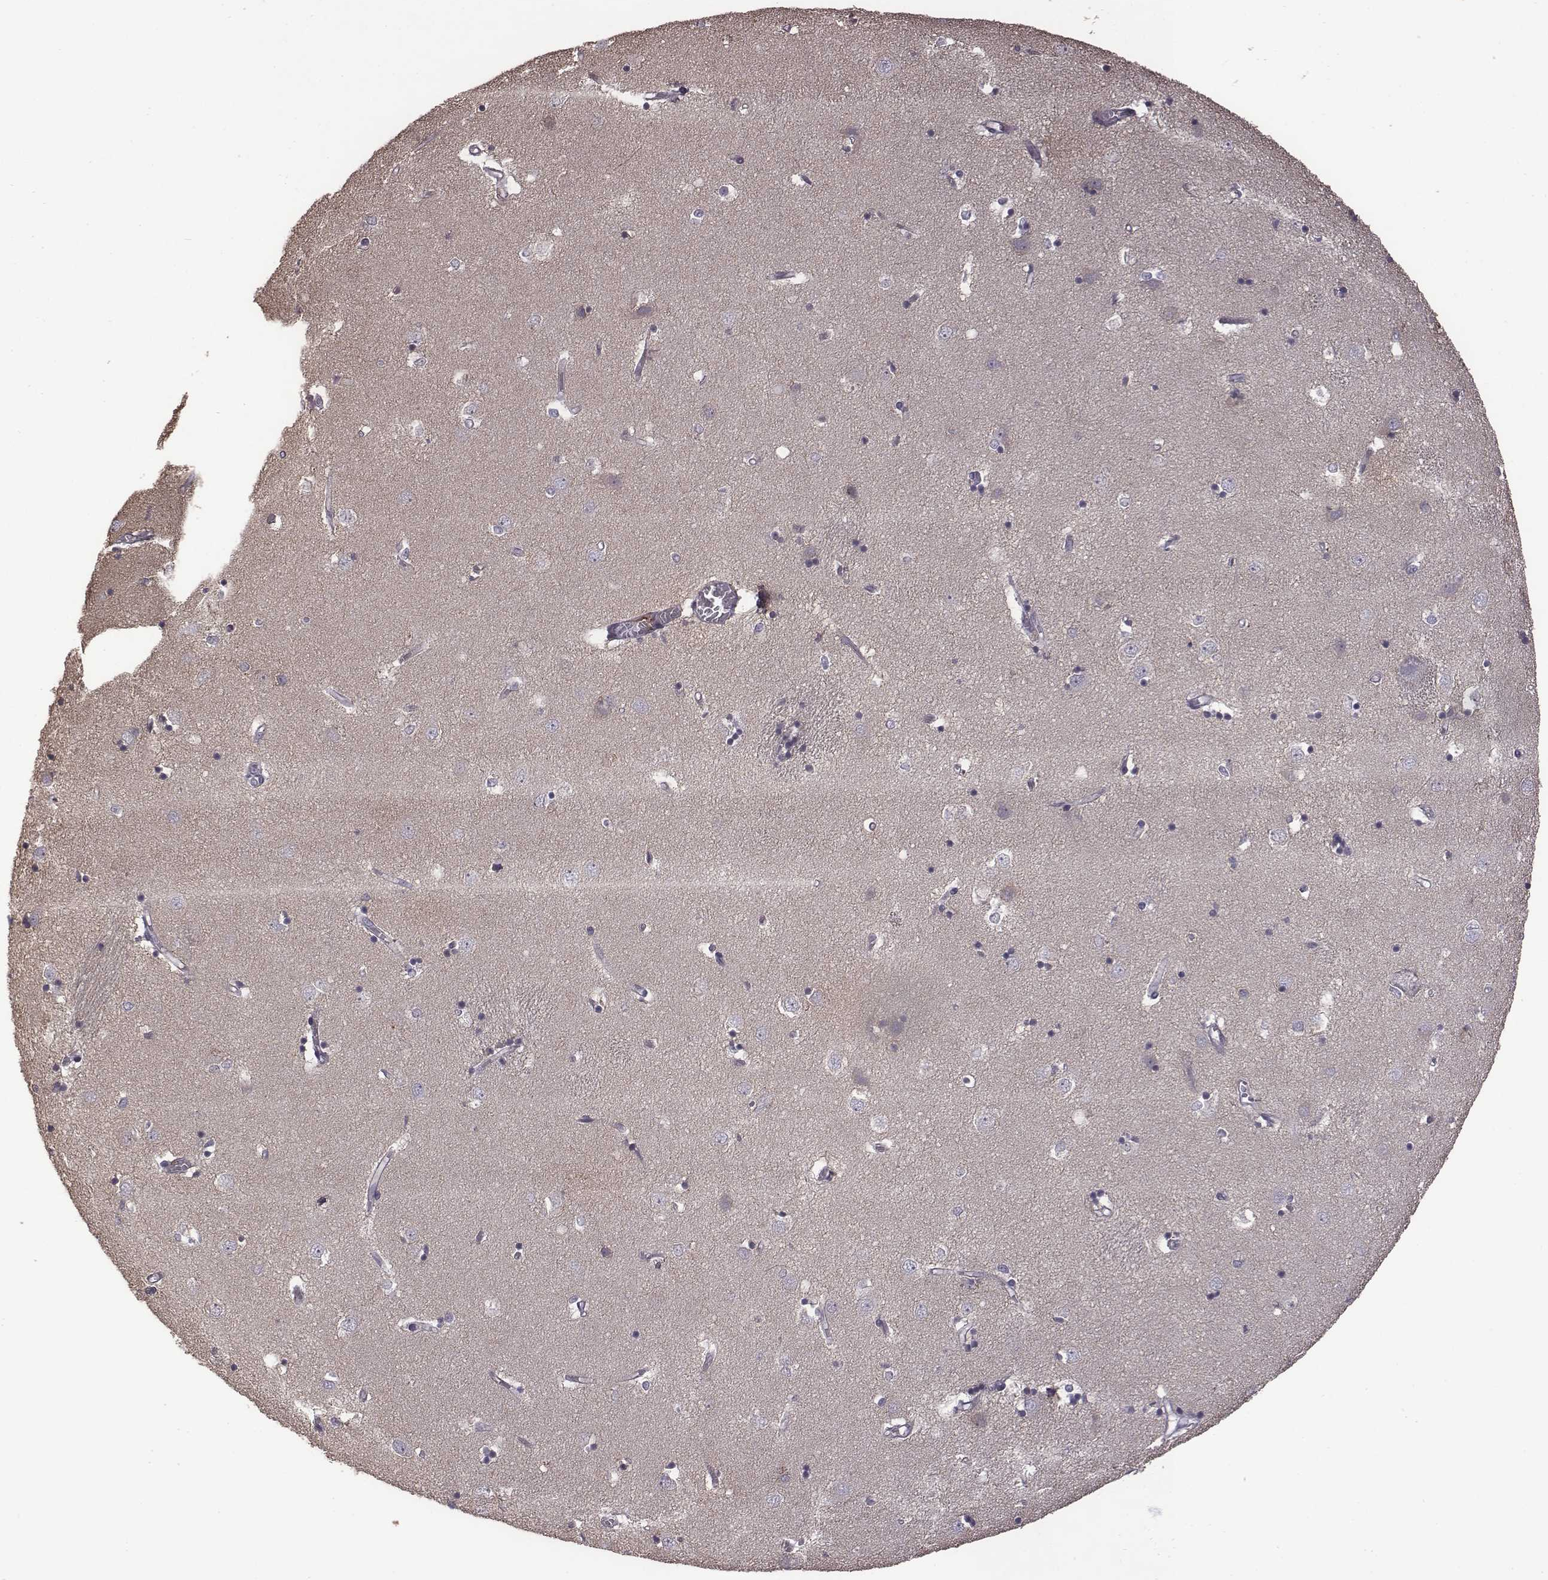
{"staining": {"intensity": "negative", "quantity": "none", "location": "none"}, "tissue": "caudate", "cell_type": "Glial cells", "image_type": "normal", "snomed": [{"axis": "morphology", "description": "Normal tissue, NOS"}, {"axis": "topography", "description": "Lateral ventricle wall"}], "caption": "Glial cells show no significant protein staining in unremarkable caudate.", "gene": "BICDL1", "patient": {"sex": "male", "age": 54}}